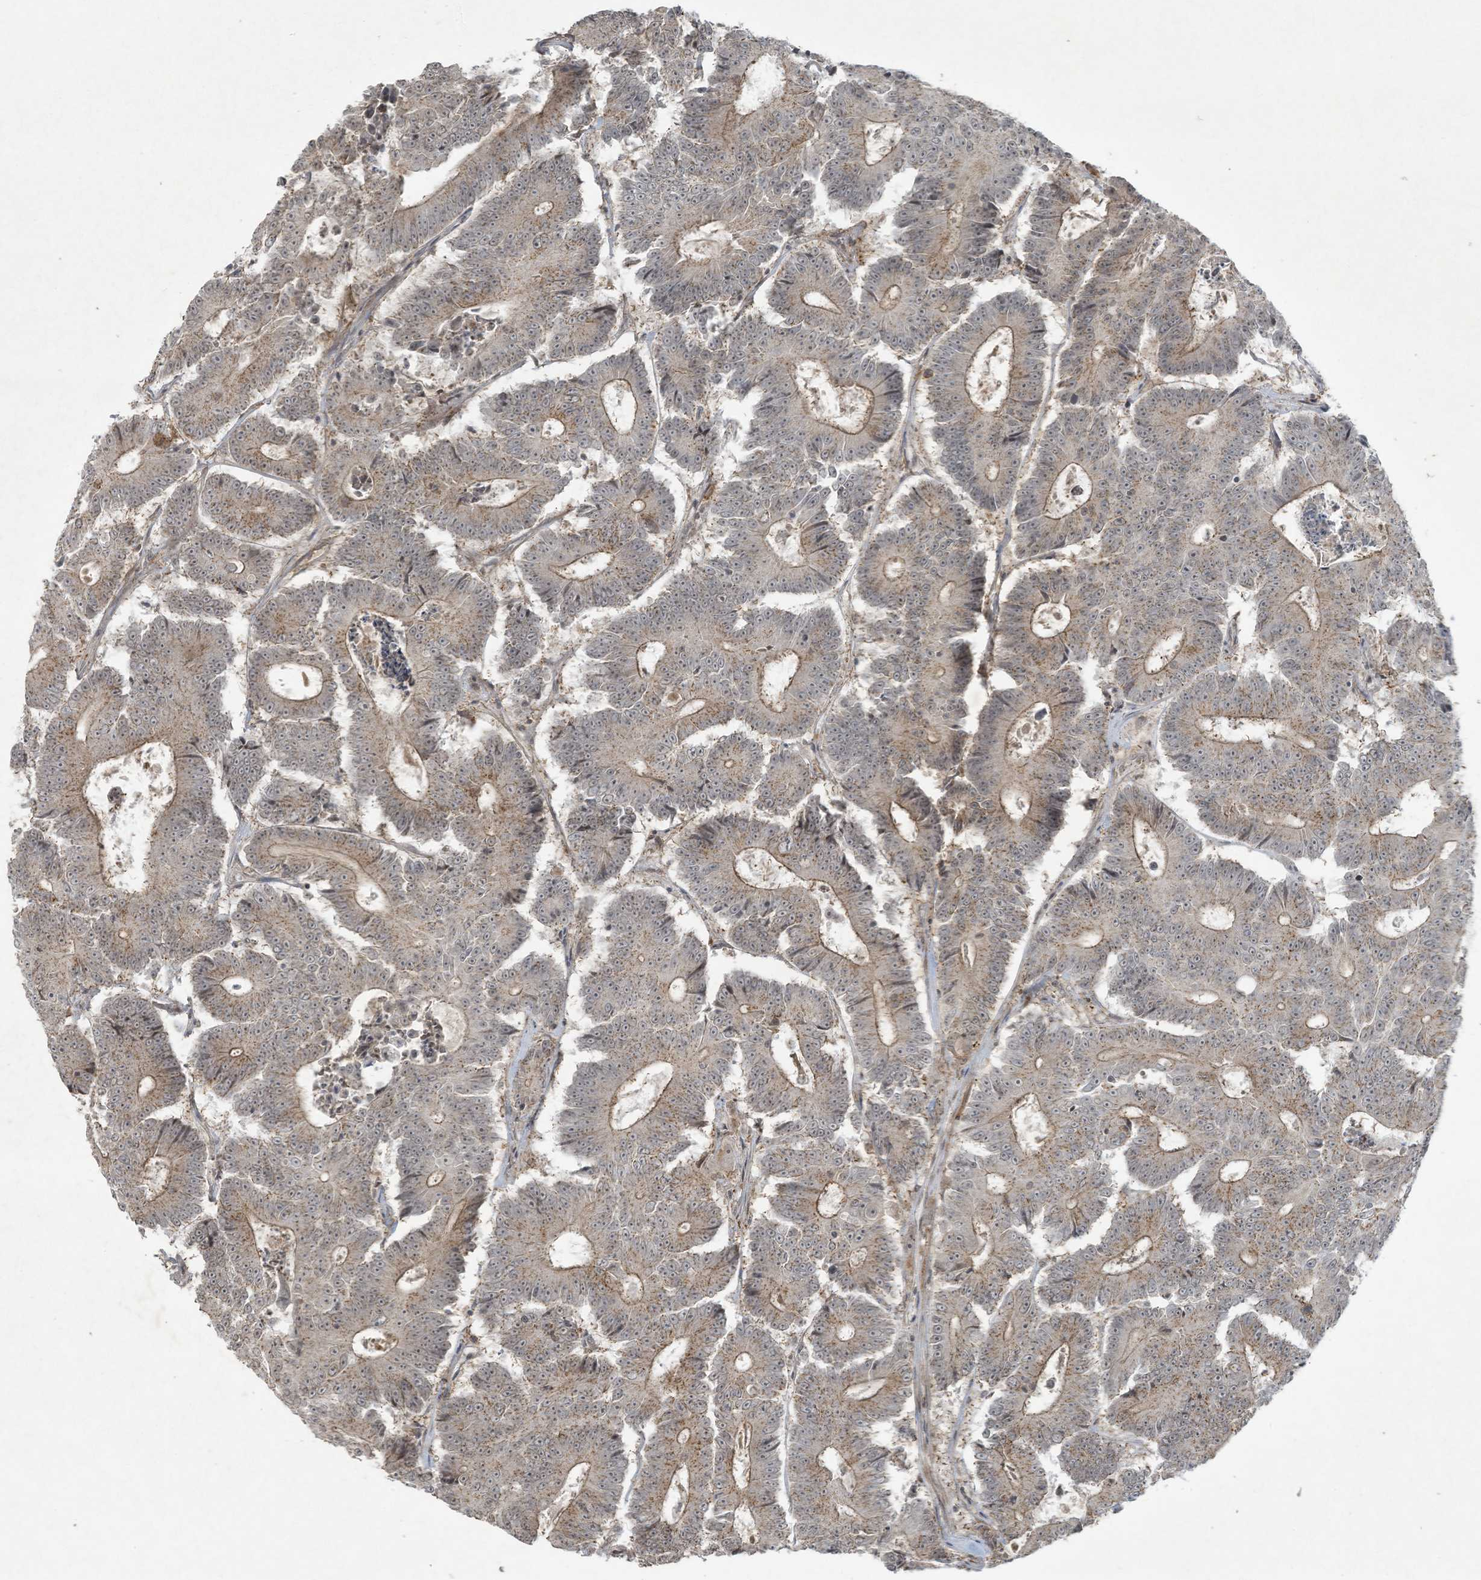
{"staining": {"intensity": "moderate", "quantity": "25%-75%", "location": "cytoplasmic/membranous"}, "tissue": "colorectal cancer", "cell_type": "Tumor cells", "image_type": "cancer", "snomed": [{"axis": "morphology", "description": "Adenocarcinoma, NOS"}, {"axis": "topography", "description": "Colon"}], "caption": "DAB (3,3'-diaminobenzidine) immunohistochemical staining of human colorectal cancer (adenocarcinoma) displays moderate cytoplasmic/membranous protein expression in about 25%-75% of tumor cells. (Brightfield microscopy of DAB IHC at high magnification).", "gene": "ZNF263", "patient": {"sex": "male", "age": 83}}